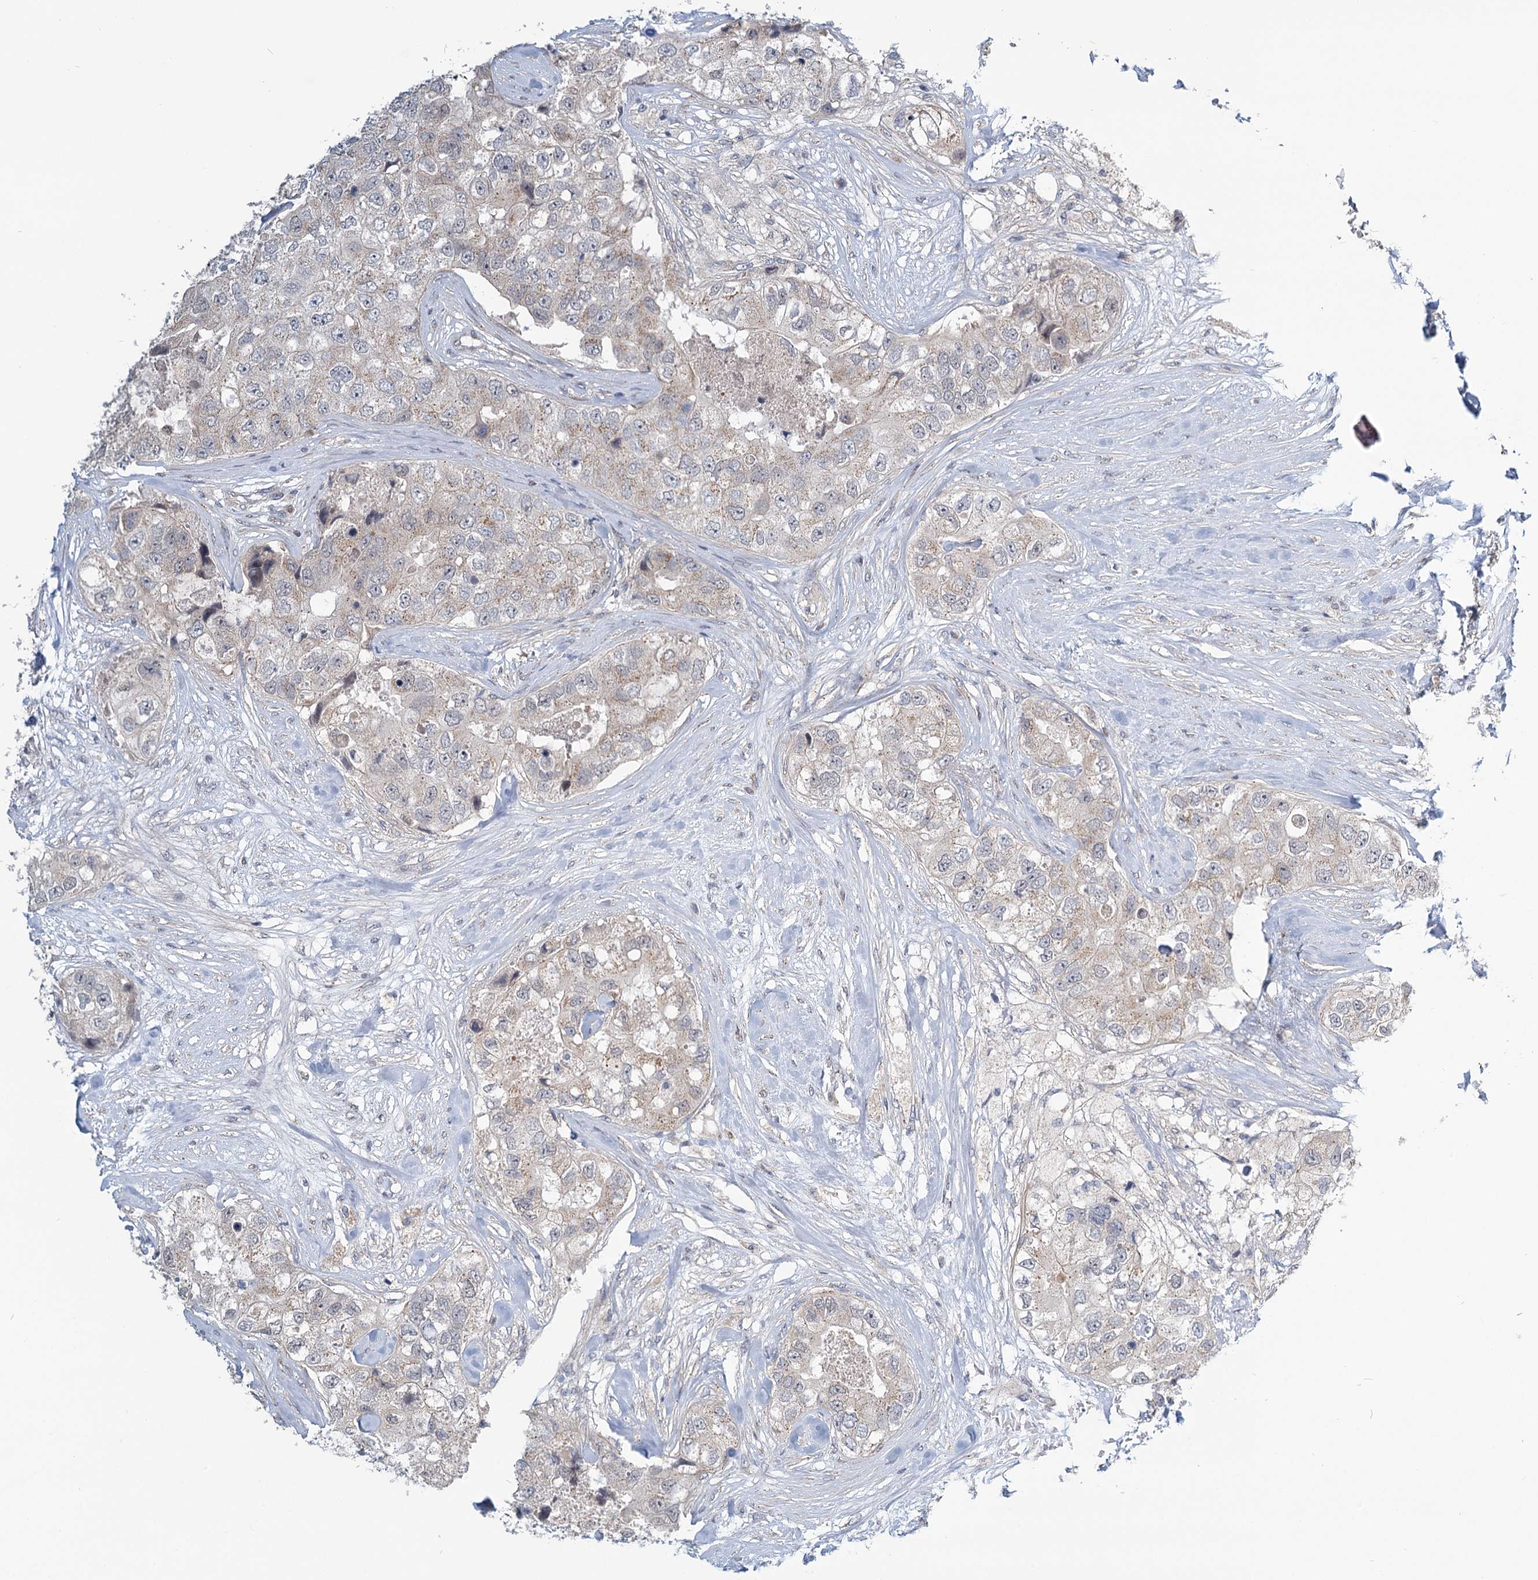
{"staining": {"intensity": "weak", "quantity": "<25%", "location": "cytoplasmic/membranous"}, "tissue": "breast cancer", "cell_type": "Tumor cells", "image_type": "cancer", "snomed": [{"axis": "morphology", "description": "Duct carcinoma"}, {"axis": "topography", "description": "Breast"}], "caption": "Photomicrograph shows no significant protein positivity in tumor cells of breast cancer (invasive ductal carcinoma).", "gene": "STAP1", "patient": {"sex": "female", "age": 62}}